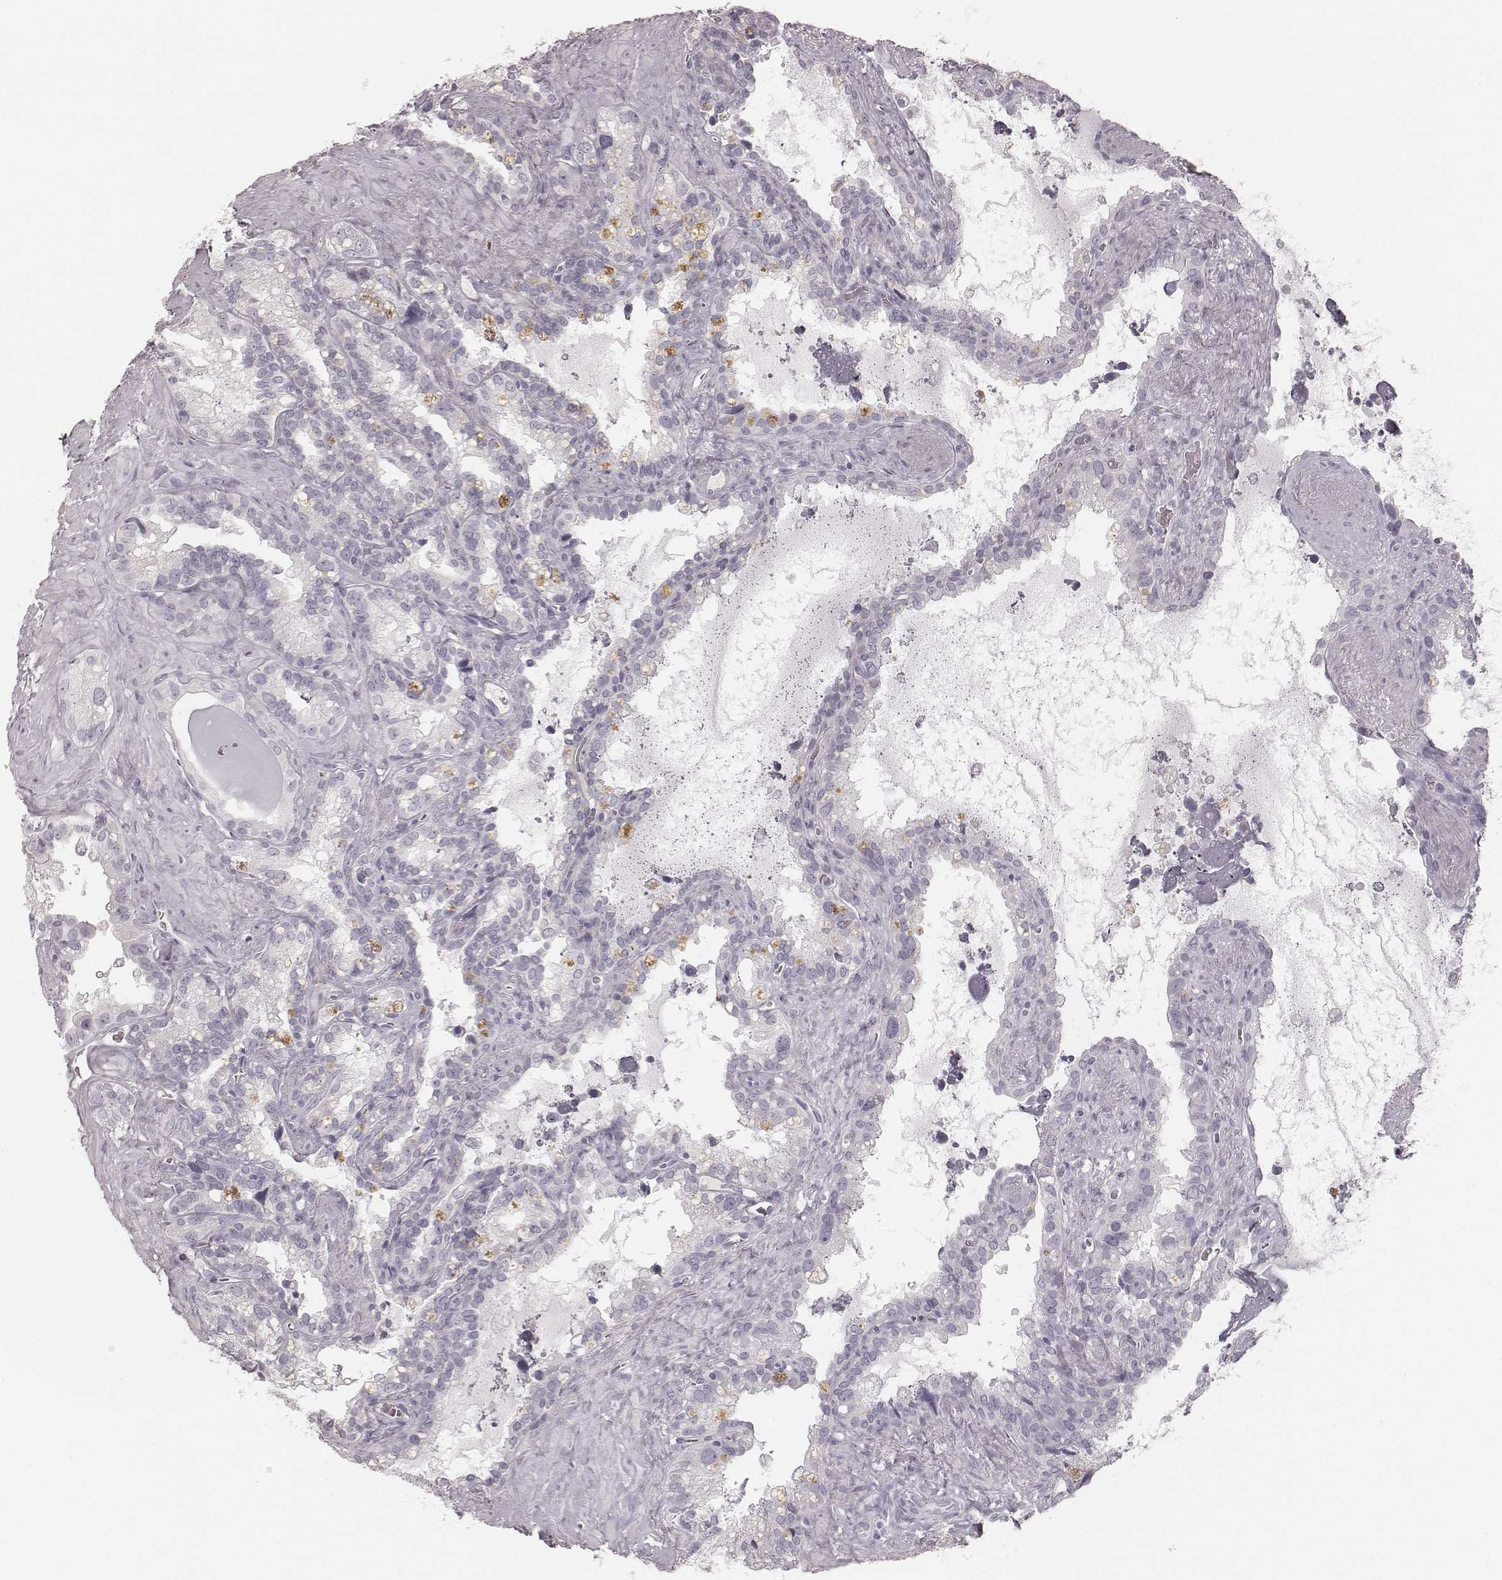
{"staining": {"intensity": "negative", "quantity": "none", "location": "none"}, "tissue": "seminal vesicle", "cell_type": "Glandular cells", "image_type": "normal", "snomed": [{"axis": "morphology", "description": "Normal tissue, NOS"}, {"axis": "topography", "description": "Seminal veicle"}], "caption": "The image shows no staining of glandular cells in normal seminal vesicle.", "gene": "KRT31", "patient": {"sex": "male", "age": 71}}